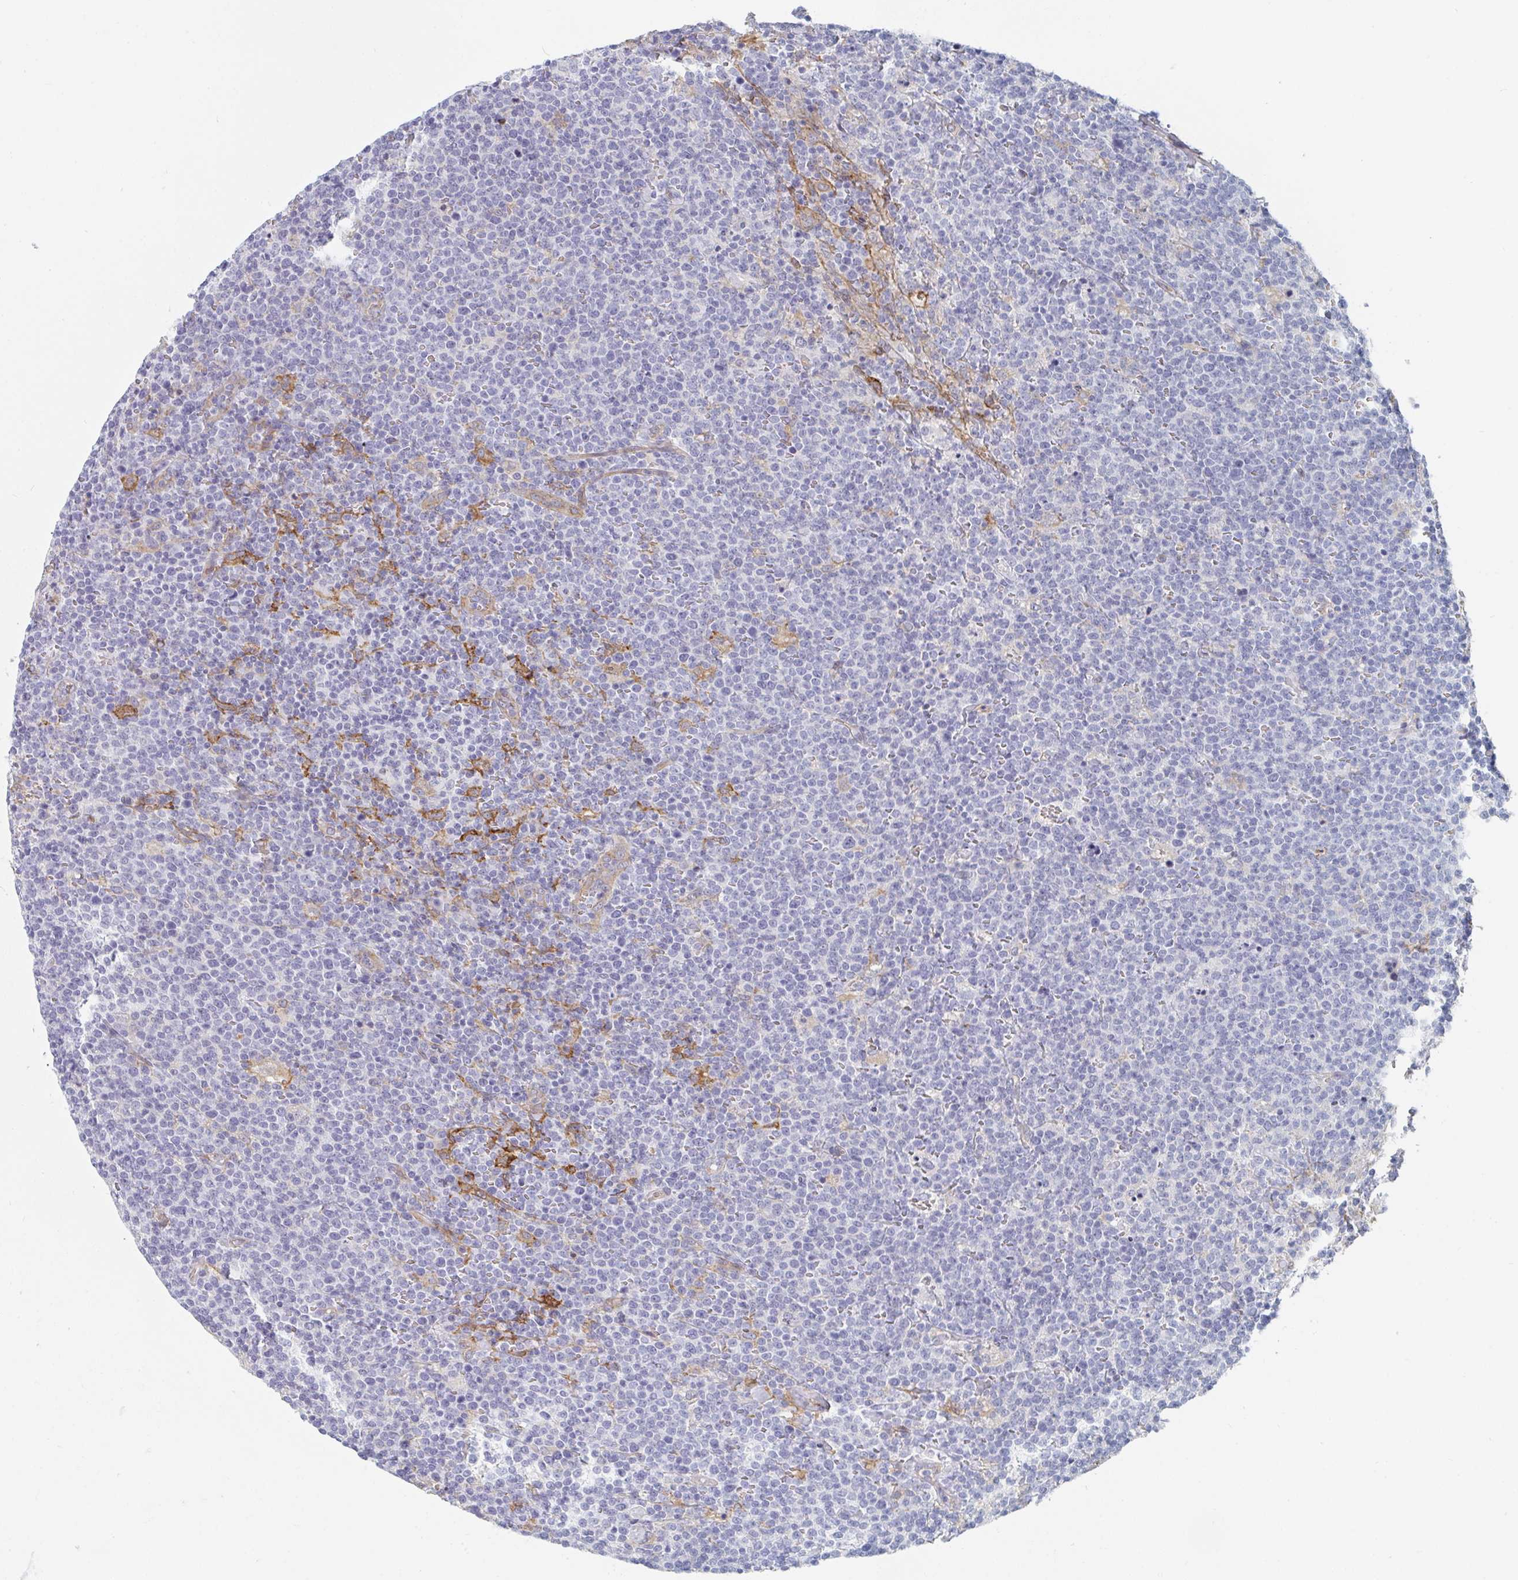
{"staining": {"intensity": "negative", "quantity": "none", "location": "none"}, "tissue": "lymphoma", "cell_type": "Tumor cells", "image_type": "cancer", "snomed": [{"axis": "morphology", "description": "Malignant lymphoma, non-Hodgkin's type, High grade"}, {"axis": "topography", "description": "Lymph node"}], "caption": "Immunohistochemical staining of human lymphoma exhibits no significant expression in tumor cells.", "gene": "DAB2", "patient": {"sex": "male", "age": 61}}